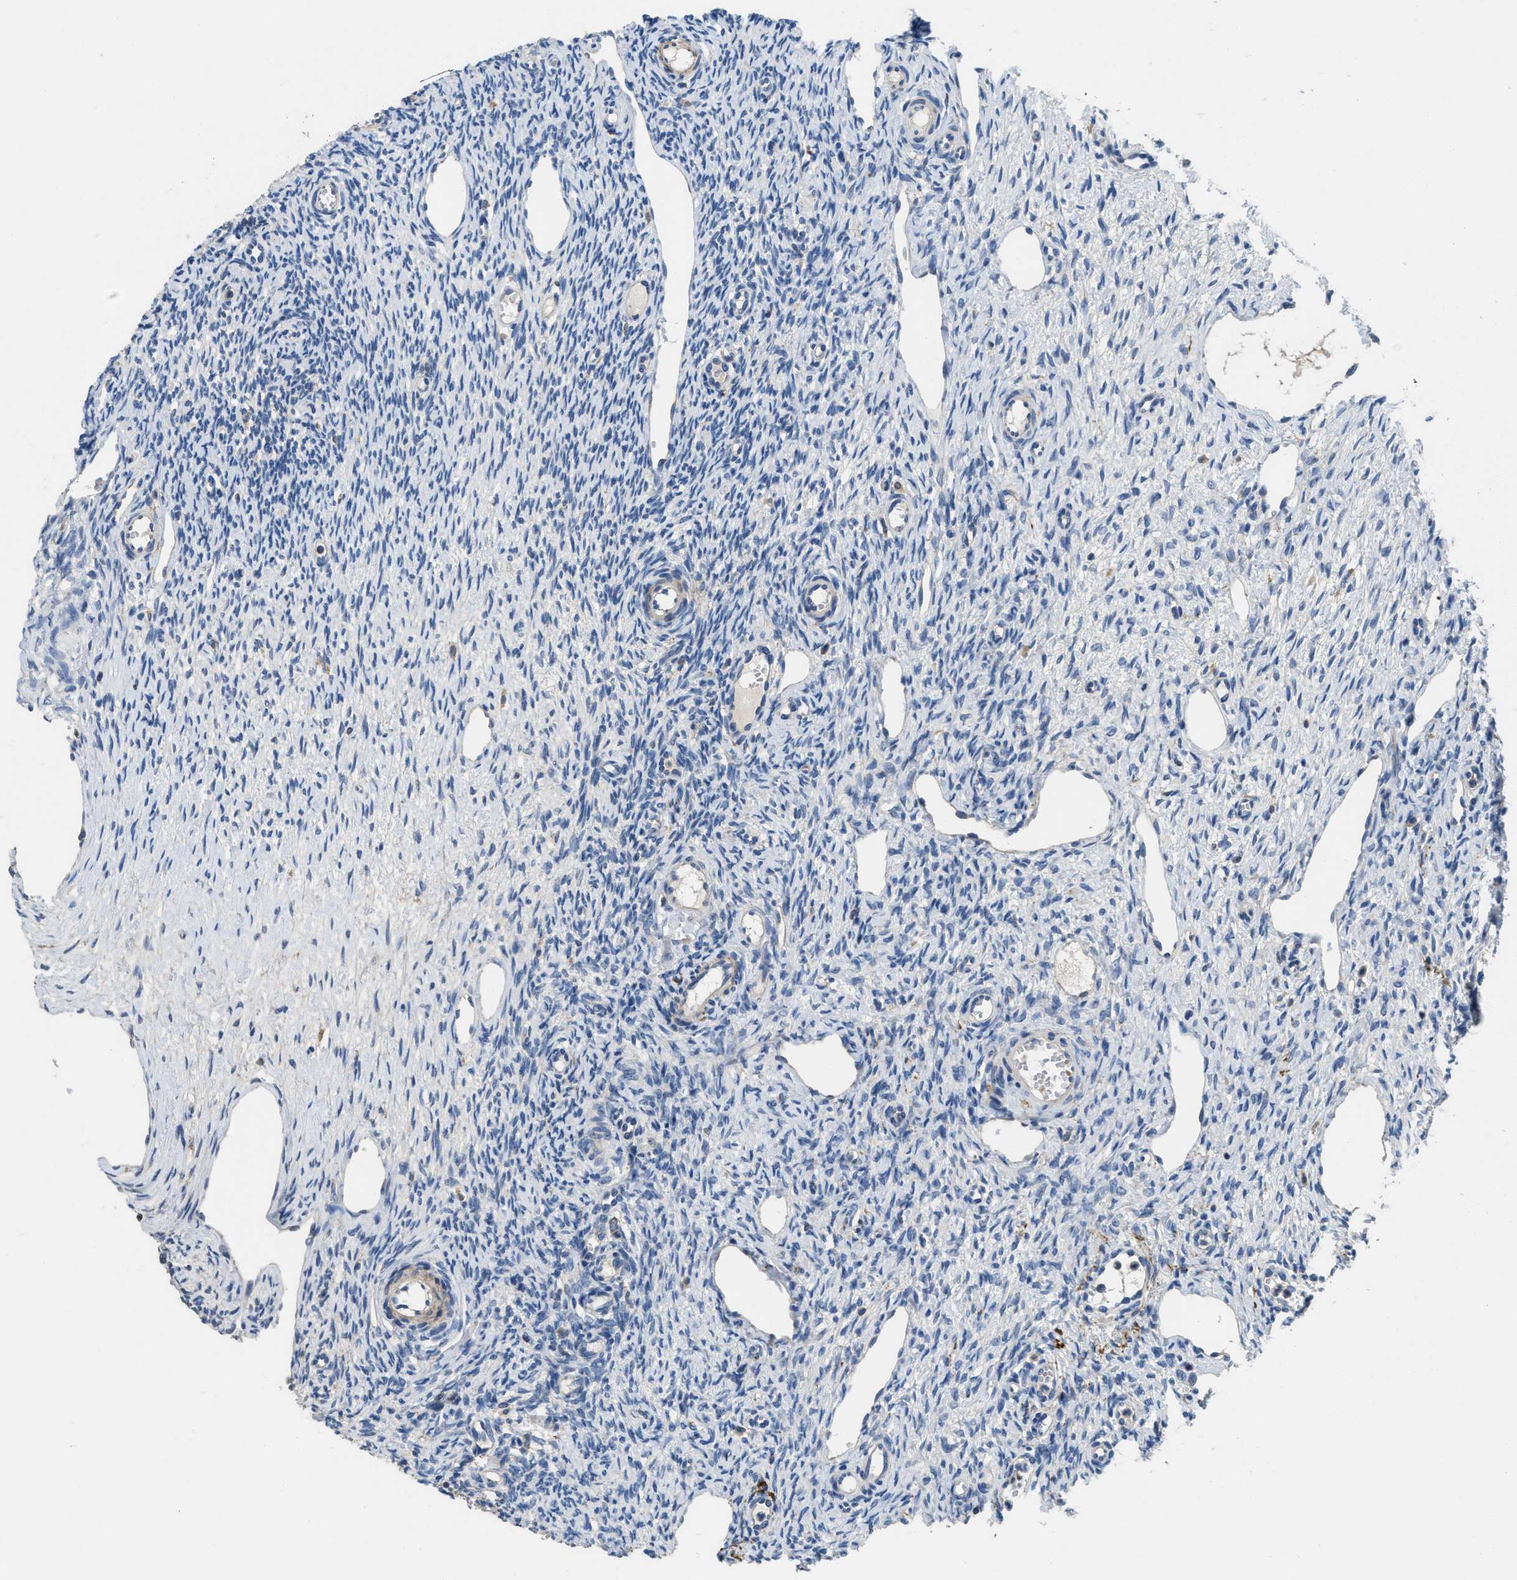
{"staining": {"intensity": "weak", "quantity": "25%-75%", "location": "cytoplasmic/membranous"}, "tissue": "ovary", "cell_type": "Follicle cells", "image_type": "normal", "snomed": [{"axis": "morphology", "description": "Normal tissue, NOS"}, {"axis": "topography", "description": "Ovary"}], "caption": "Ovary stained with IHC reveals weak cytoplasmic/membranous positivity in about 25%-75% of follicle cells.", "gene": "DGKE", "patient": {"sex": "female", "age": 33}}